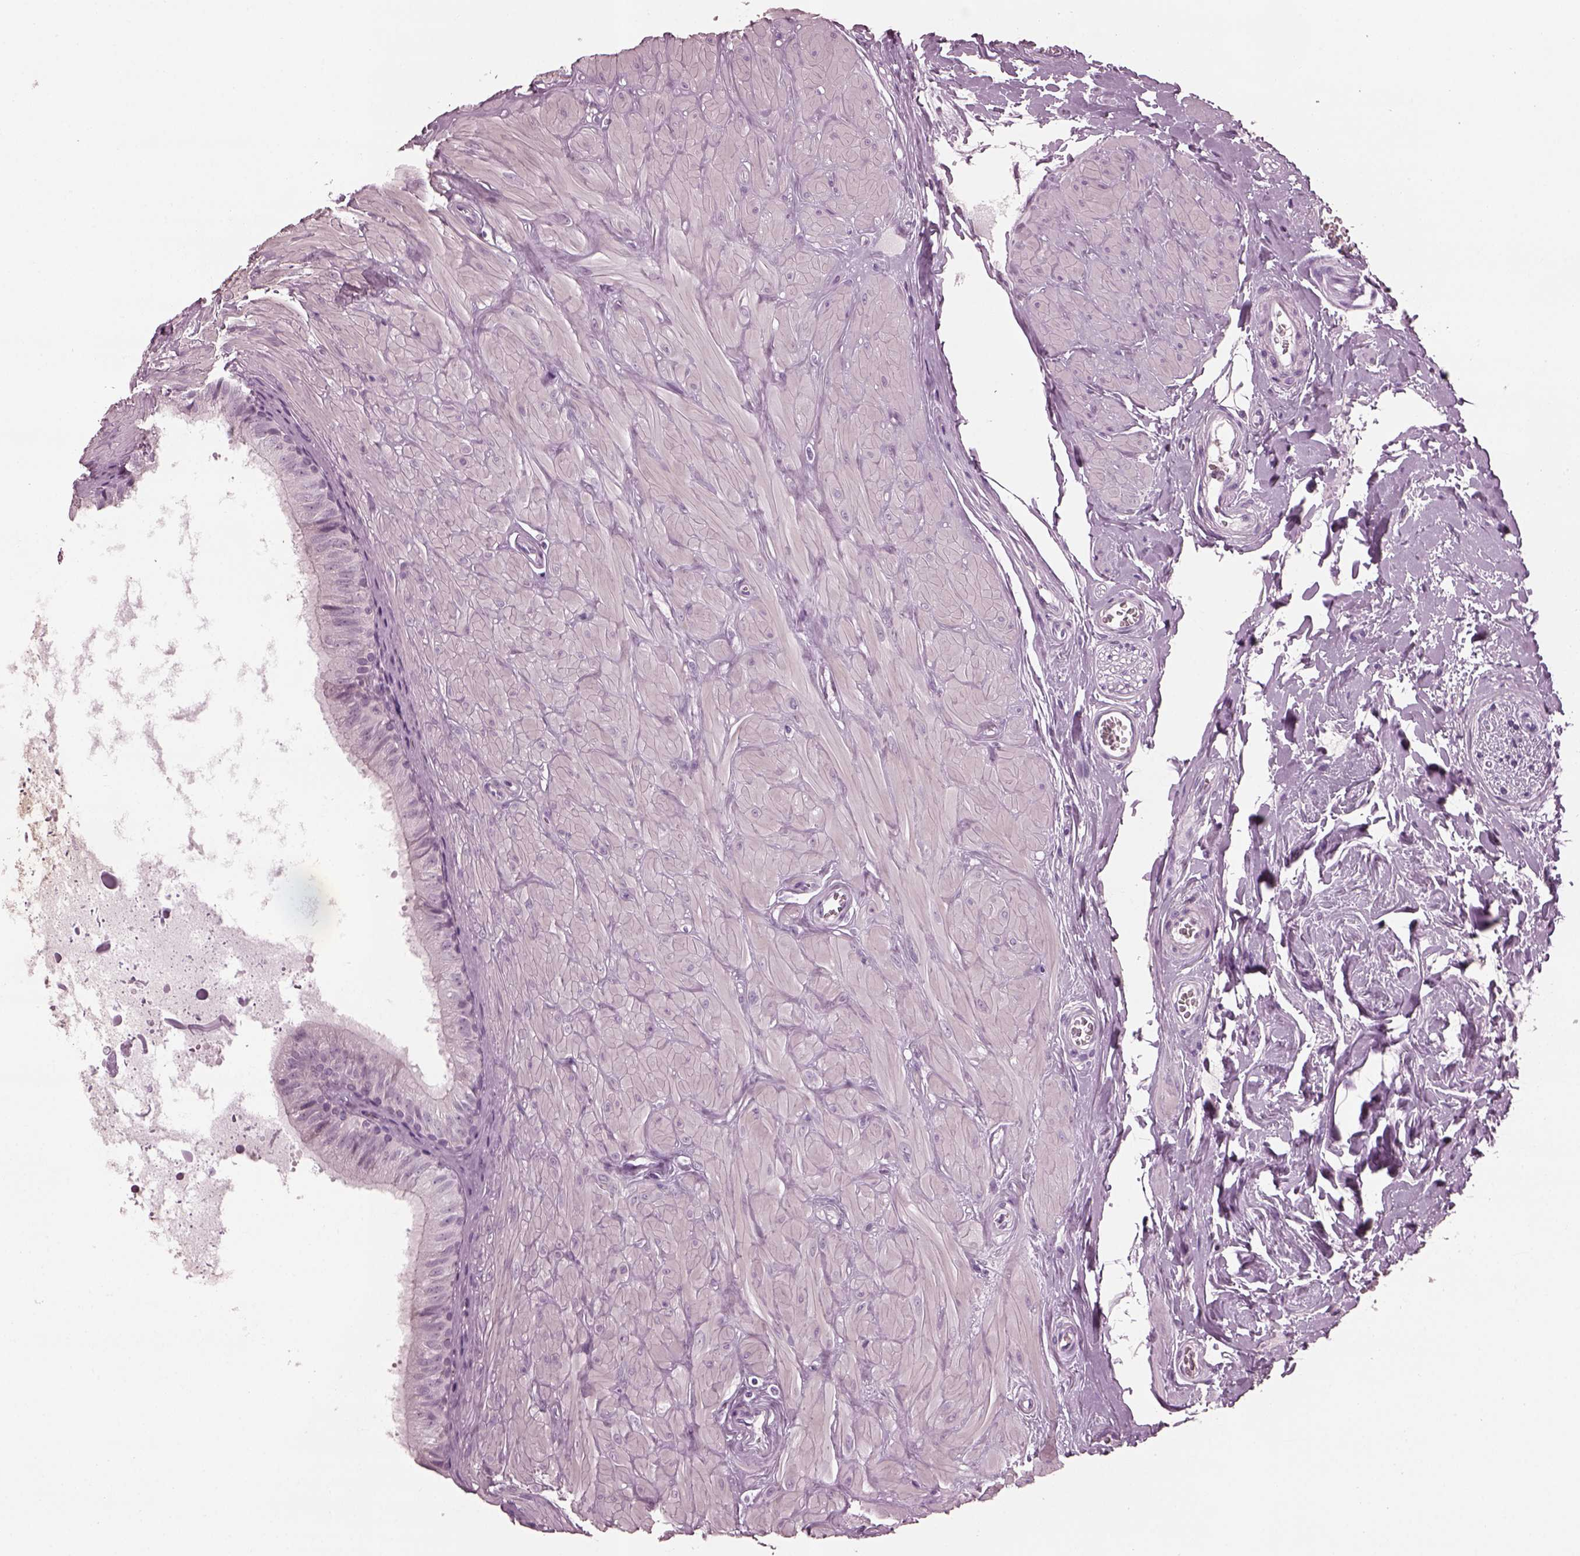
{"staining": {"intensity": "negative", "quantity": "none", "location": "none"}, "tissue": "epididymis", "cell_type": "Glandular cells", "image_type": "normal", "snomed": [{"axis": "morphology", "description": "Normal tissue, NOS"}, {"axis": "topography", "description": "Epididymis"}], "caption": "High magnification brightfield microscopy of unremarkable epididymis stained with DAB (3,3'-diaminobenzidine) (brown) and counterstained with hematoxylin (blue): glandular cells show no significant positivity. (DAB (3,3'-diaminobenzidine) IHC visualized using brightfield microscopy, high magnification).", "gene": "SLC6A17", "patient": {"sex": "male", "age": 37}}